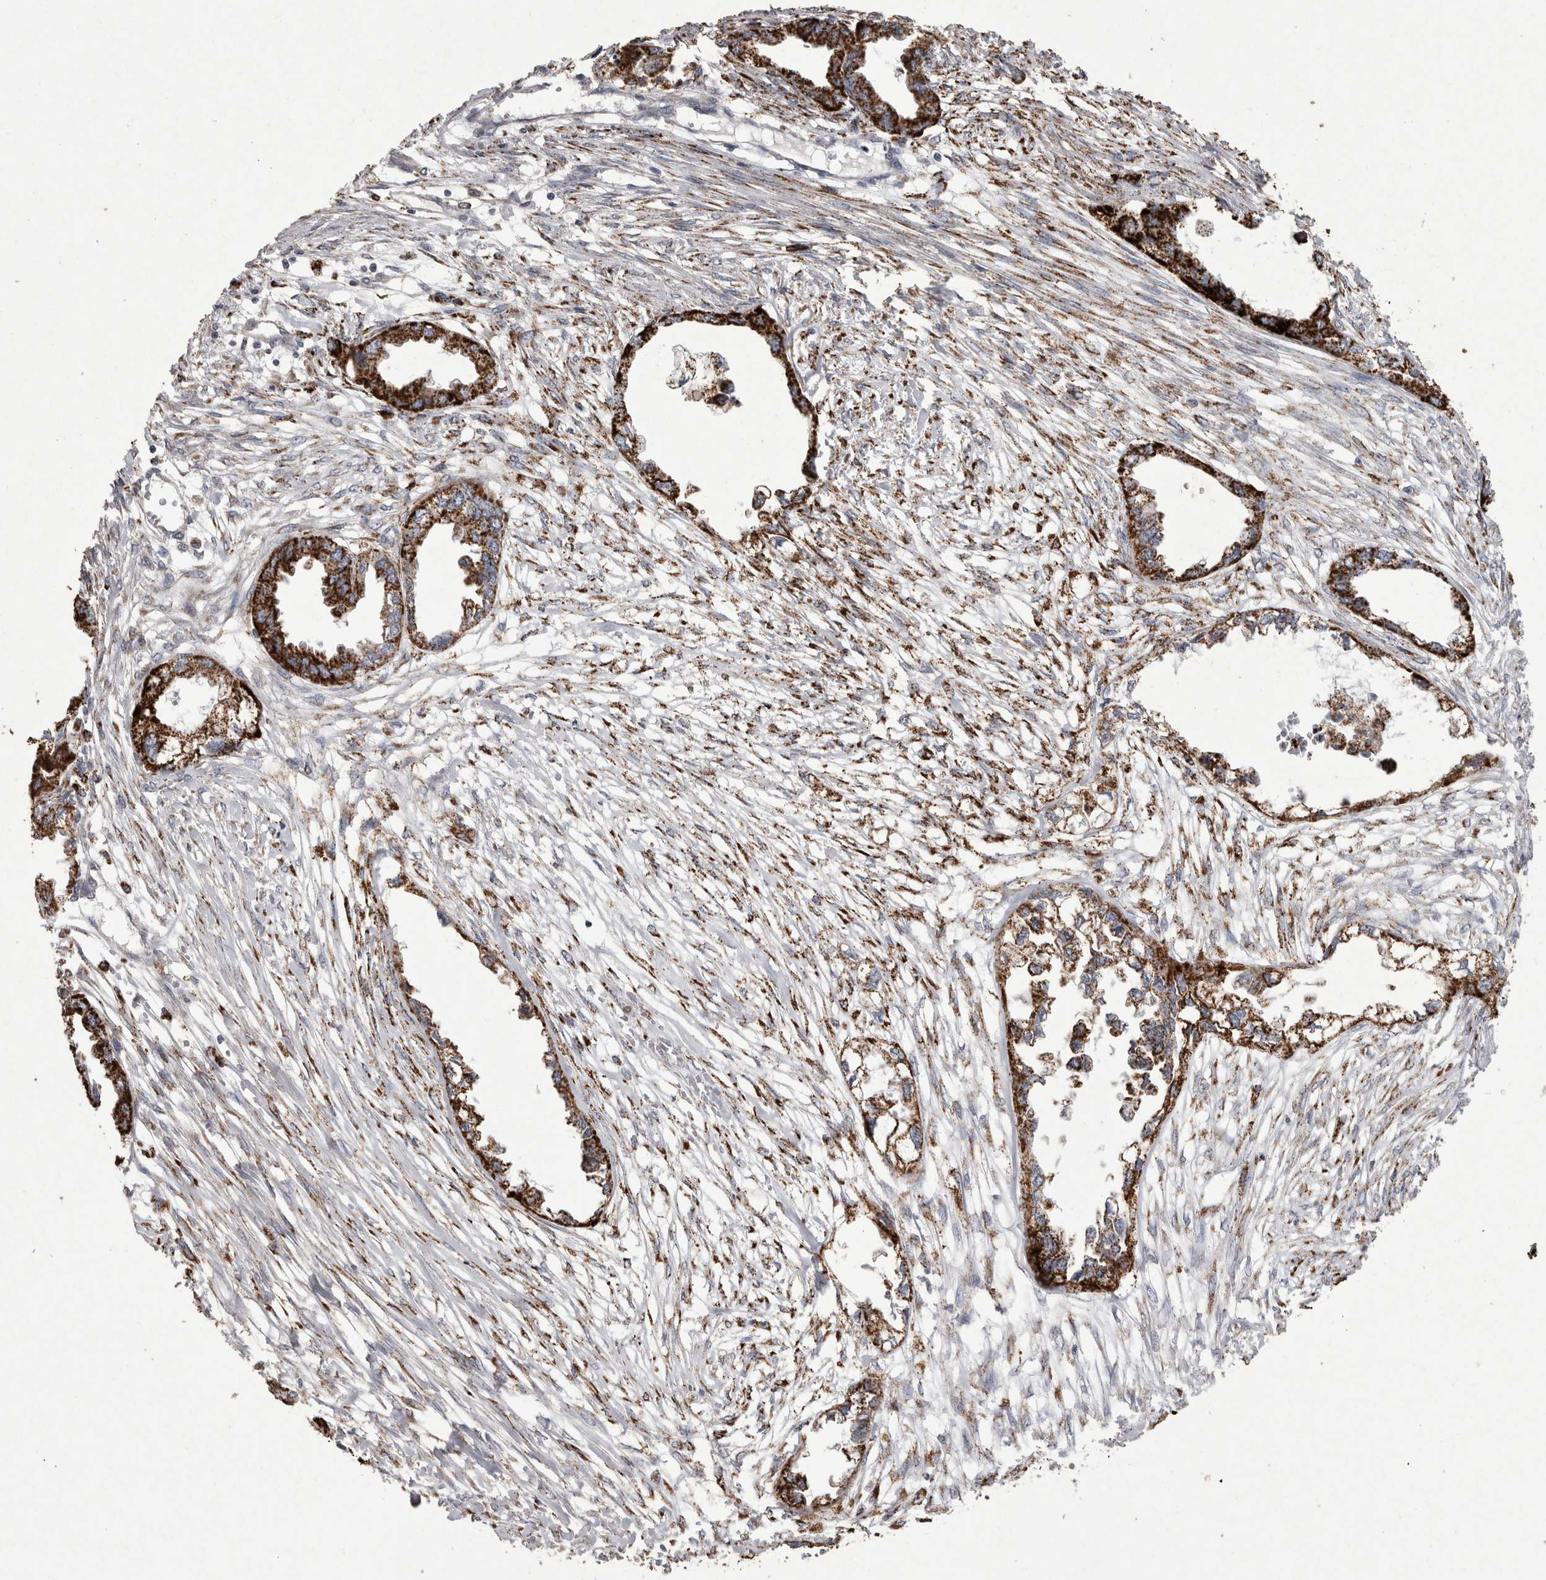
{"staining": {"intensity": "strong", "quantity": ">75%", "location": "cytoplasmic/membranous"}, "tissue": "endometrial cancer", "cell_type": "Tumor cells", "image_type": "cancer", "snomed": [{"axis": "morphology", "description": "Adenocarcinoma, NOS"}, {"axis": "morphology", "description": "Adenocarcinoma, metastatic, NOS"}, {"axis": "topography", "description": "Adipose tissue"}, {"axis": "topography", "description": "Endometrium"}], "caption": "Tumor cells exhibit high levels of strong cytoplasmic/membranous expression in about >75% of cells in endometrial cancer (adenocarcinoma).", "gene": "DKK3", "patient": {"sex": "female", "age": 67}}